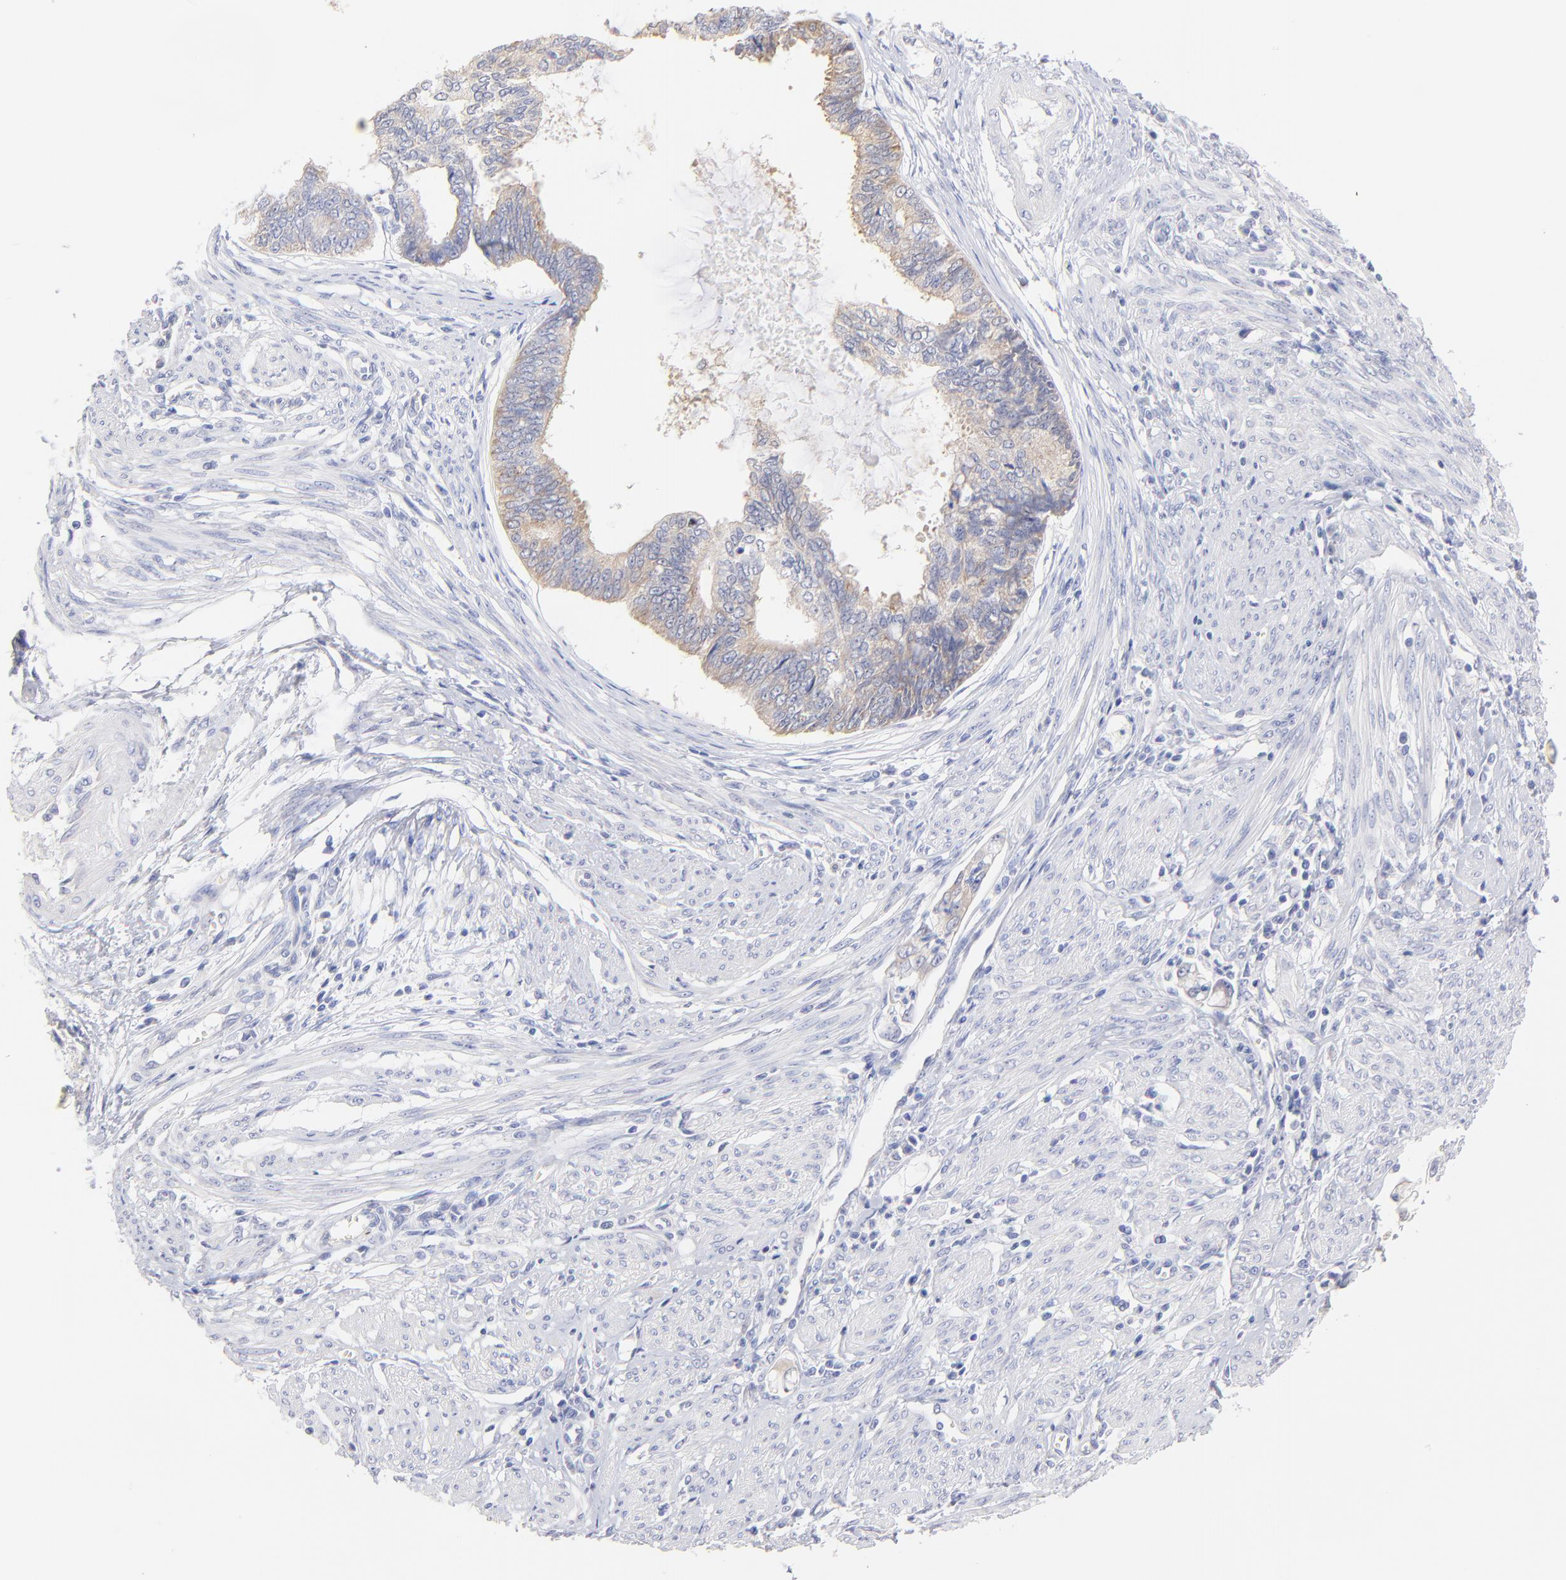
{"staining": {"intensity": "weak", "quantity": ">75%", "location": "cytoplasmic/membranous"}, "tissue": "endometrial cancer", "cell_type": "Tumor cells", "image_type": "cancer", "snomed": [{"axis": "morphology", "description": "Adenocarcinoma, NOS"}, {"axis": "topography", "description": "Endometrium"}], "caption": "Immunohistochemistry image of neoplastic tissue: endometrial cancer (adenocarcinoma) stained using immunohistochemistry displays low levels of weak protein expression localized specifically in the cytoplasmic/membranous of tumor cells, appearing as a cytoplasmic/membranous brown color.", "gene": "CFAP57", "patient": {"sex": "female", "age": 75}}